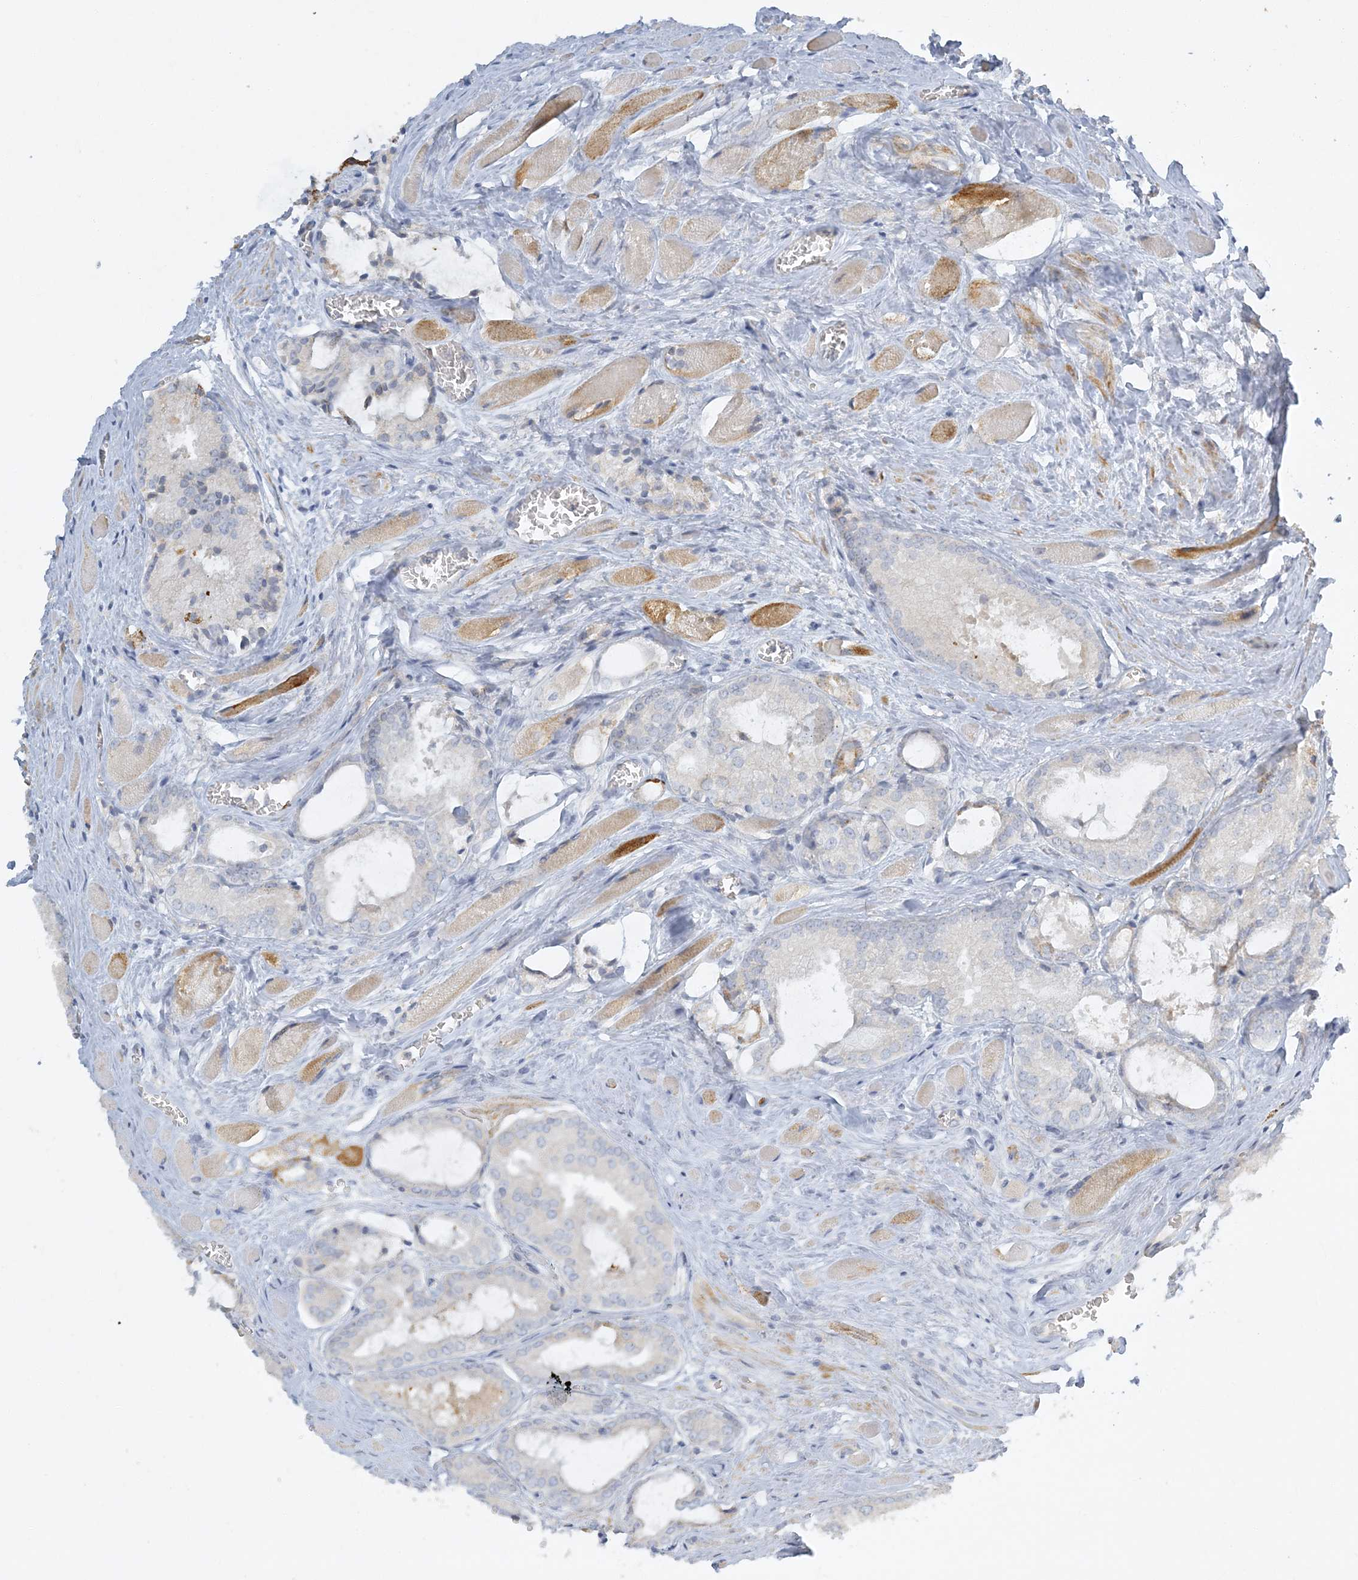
{"staining": {"intensity": "negative", "quantity": "none", "location": "none"}, "tissue": "prostate cancer", "cell_type": "Tumor cells", "image_type": "cancer", "snomed": [{"axis": "morphology", "description": "Adenocarcinoma, Low grade"}, {"axis": "topography", "description": "Prostate"}], "caption": "The IHC micrograph has no significant staining in tumor cells of prostate adenocarcinoma (low-grade) tissue. (Brightfield microscopy of DAB (3,3'-diaminobenzidine) IHC at high magnification).", "gene": "LTN1", "patient": {"sex": "male", "age": 67}}